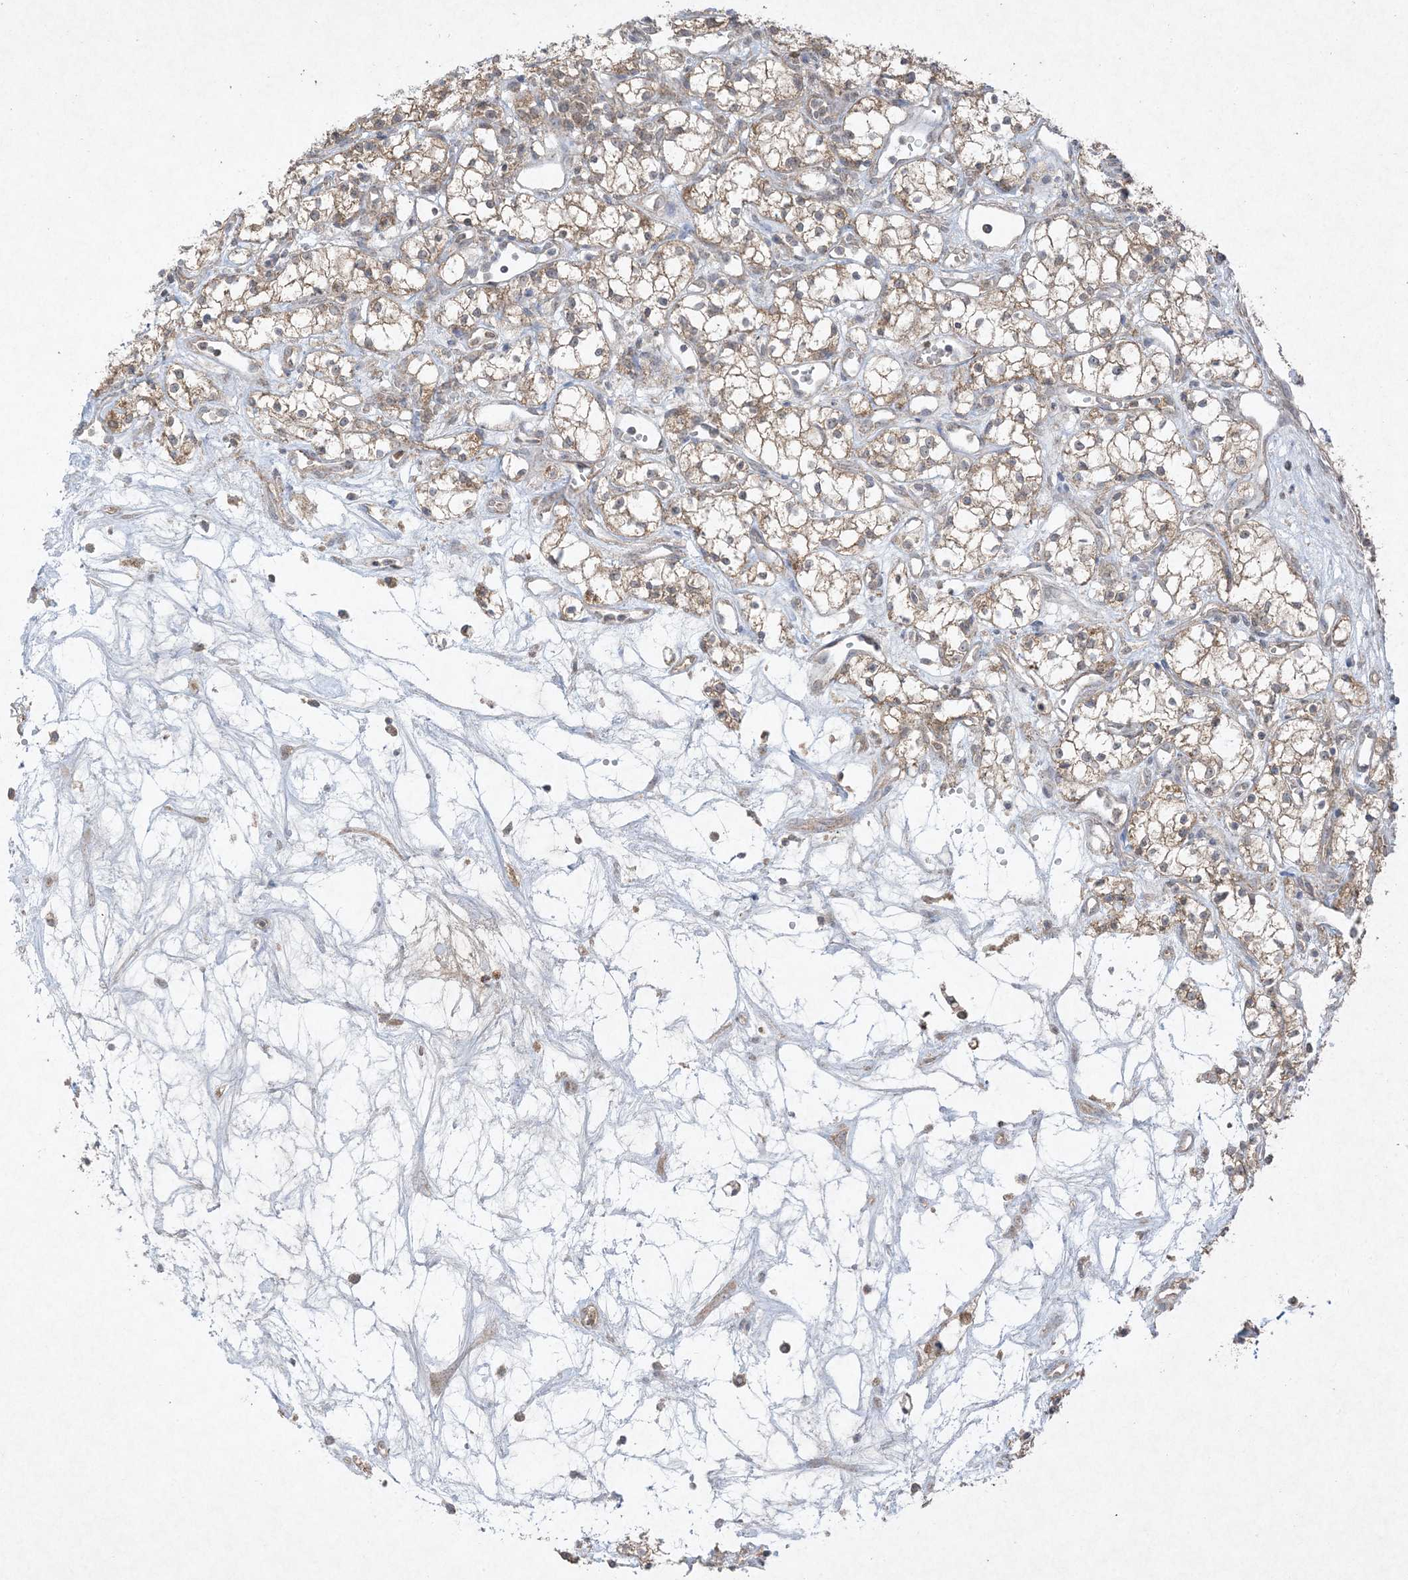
{"staining": {"intensity": "moderate", "quantity": ">75%", "location": "cytoplasmic/membranous"}, "tissue": "renal cancer", "cell_type": "Tumor cells", "image_type": "cancer", "snomed": [{"axis": "morphology", "description": "Adenocarcinoma, NOS"}, {"axis": "topography", "description": "Kidney"}], "caption": "About >75% of tumor cells in renal adenocarcinoma exhibit moderate cytoplasmic/membranous protein positivity as visualized by brown immunohistochemical staining.", "gene": "UBE2C", "patient": {"sex": "male", "age": 59}}